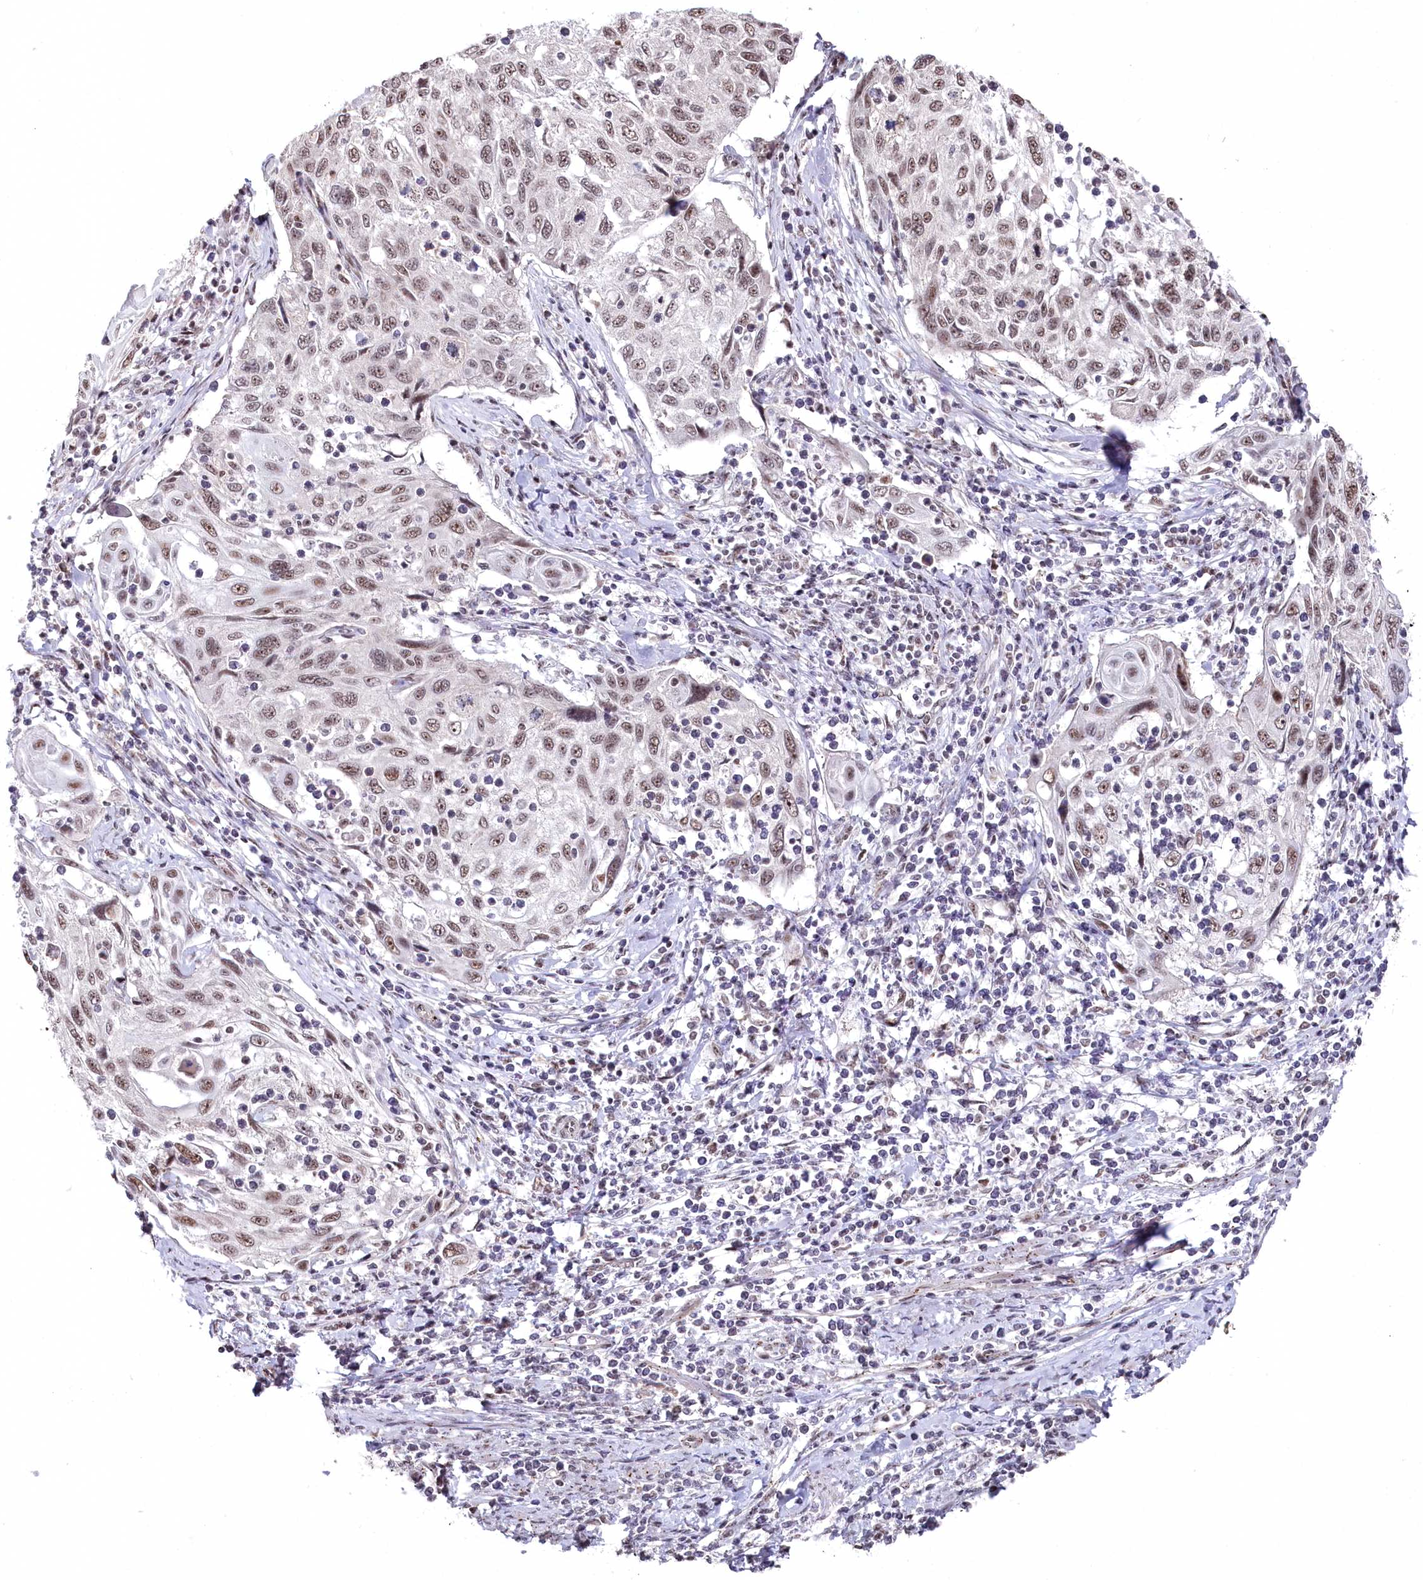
{"staining": {"intensity": "moderate", "quantity": ">75%", "location": "nuclear"}, "tissue": "cervical cancer", "cell_type": "Tumor cells", "image_type": "cancer", "snomed": [{"axis": "morphology", "description": "Squamous cell carcinoma, NOS"}, {"axis": "topography", "description": "Cervix"}], "caption": "This histopathology image reveals immunohistochemistry staining of human cervical squamous cell carcinoma, with medium moderate nuclear expression in about >75% of tumor cells.", "gene": "POLR2H", "patient": {"sex": "female", "age": 70}}